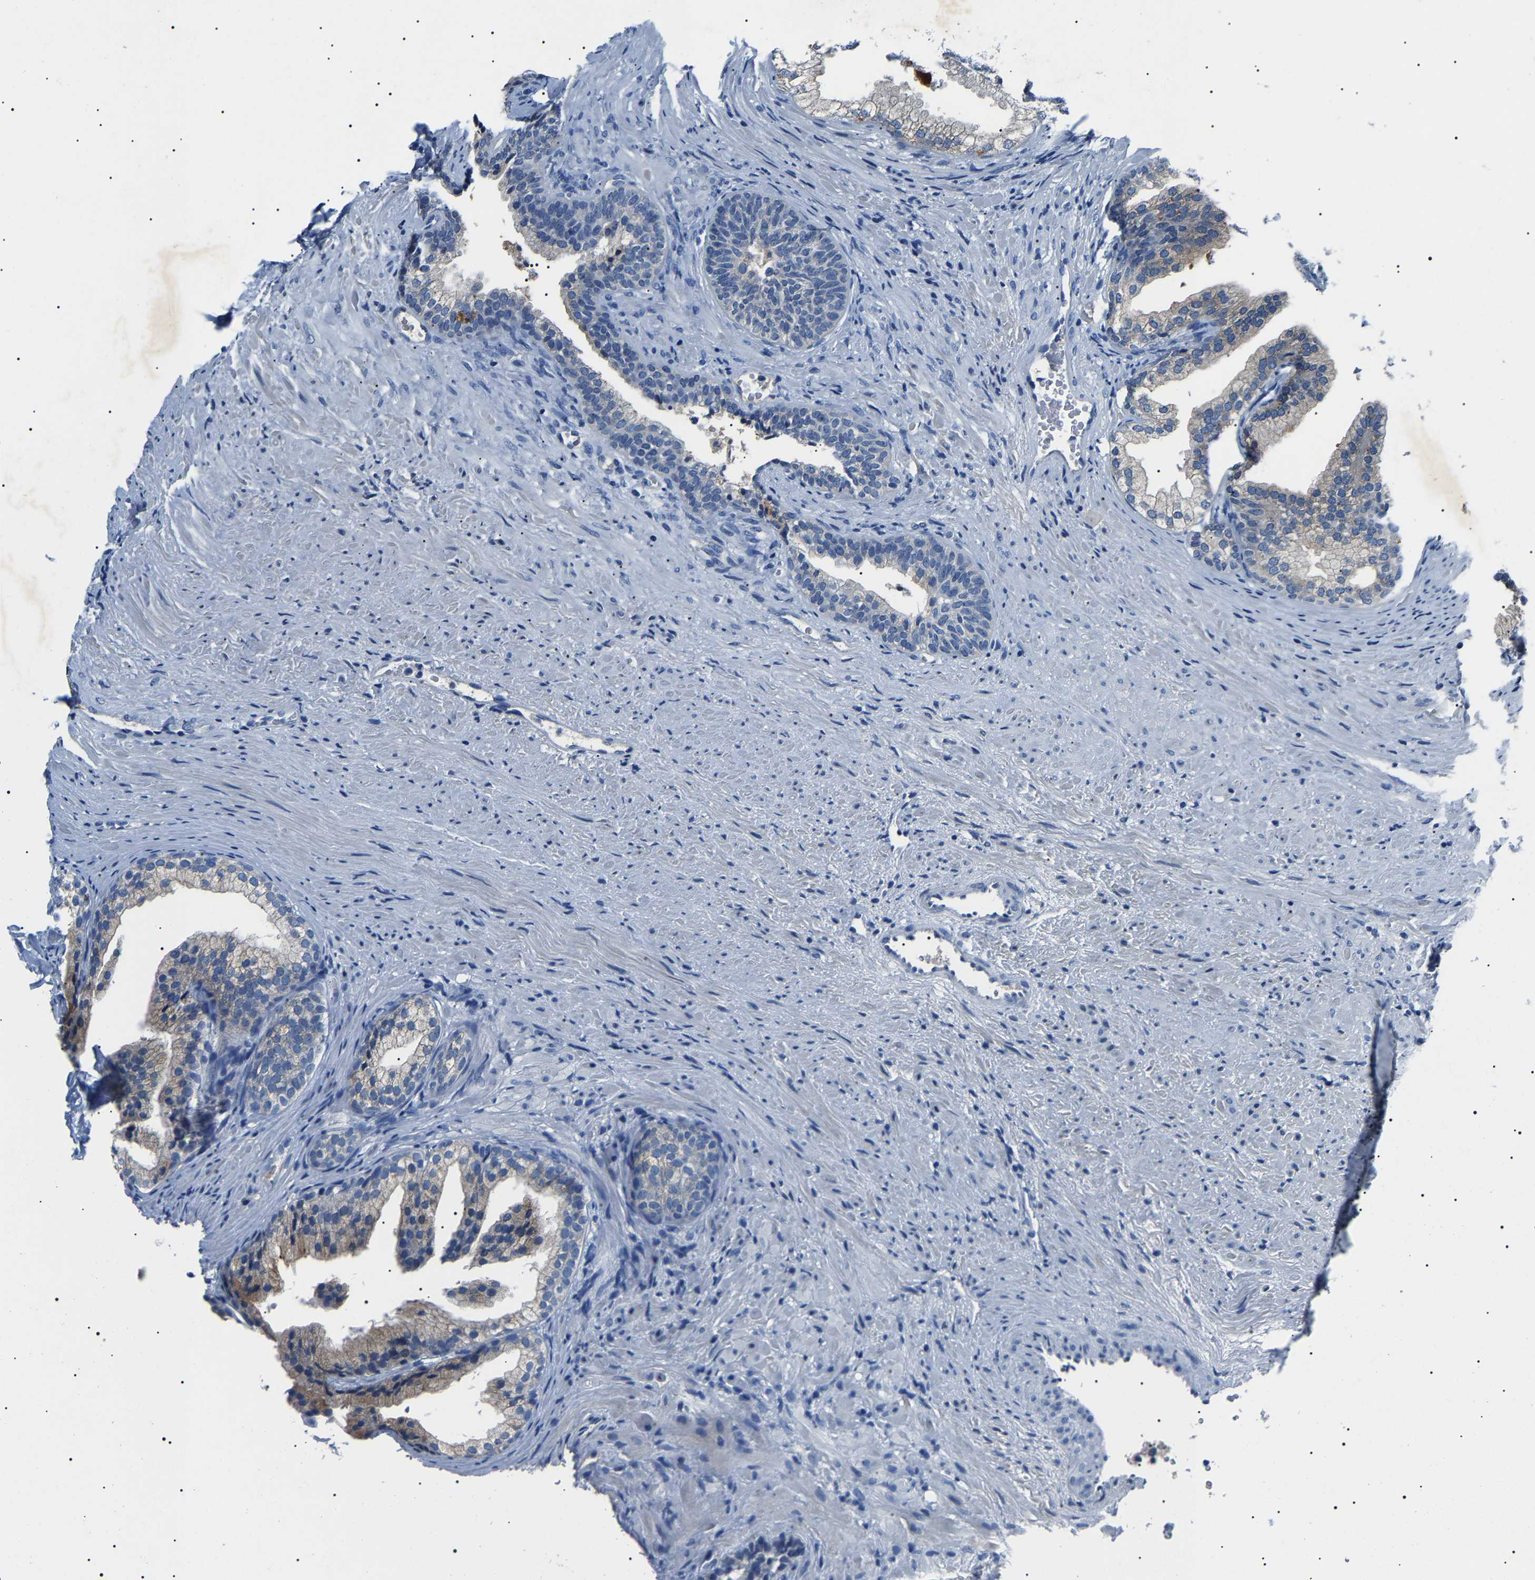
{"staining": {"intensity": "moderate", "quantity": "<25%", "location": "cytoplasmic/membranous"}, "tissue": "prostate", "cell_type": "Glandular cells", "image_type": "normal", "snomed": [{"axis": "morphology", "description": "Normal tissue, NOS"}, {"axis": "topography", "description": "Prostate"}], "caption": "Immunohistochemical staining of unremarkable prostate reveals moderate cytoplasmic/membranous protein staining in about <25% of glandular cells. Immunohistochemistry (ihc) stains the protein of interest in brown and the nuclei are stained blue.", "gene": "KLK15", "patient": {"sex": "male", "age": 76}}